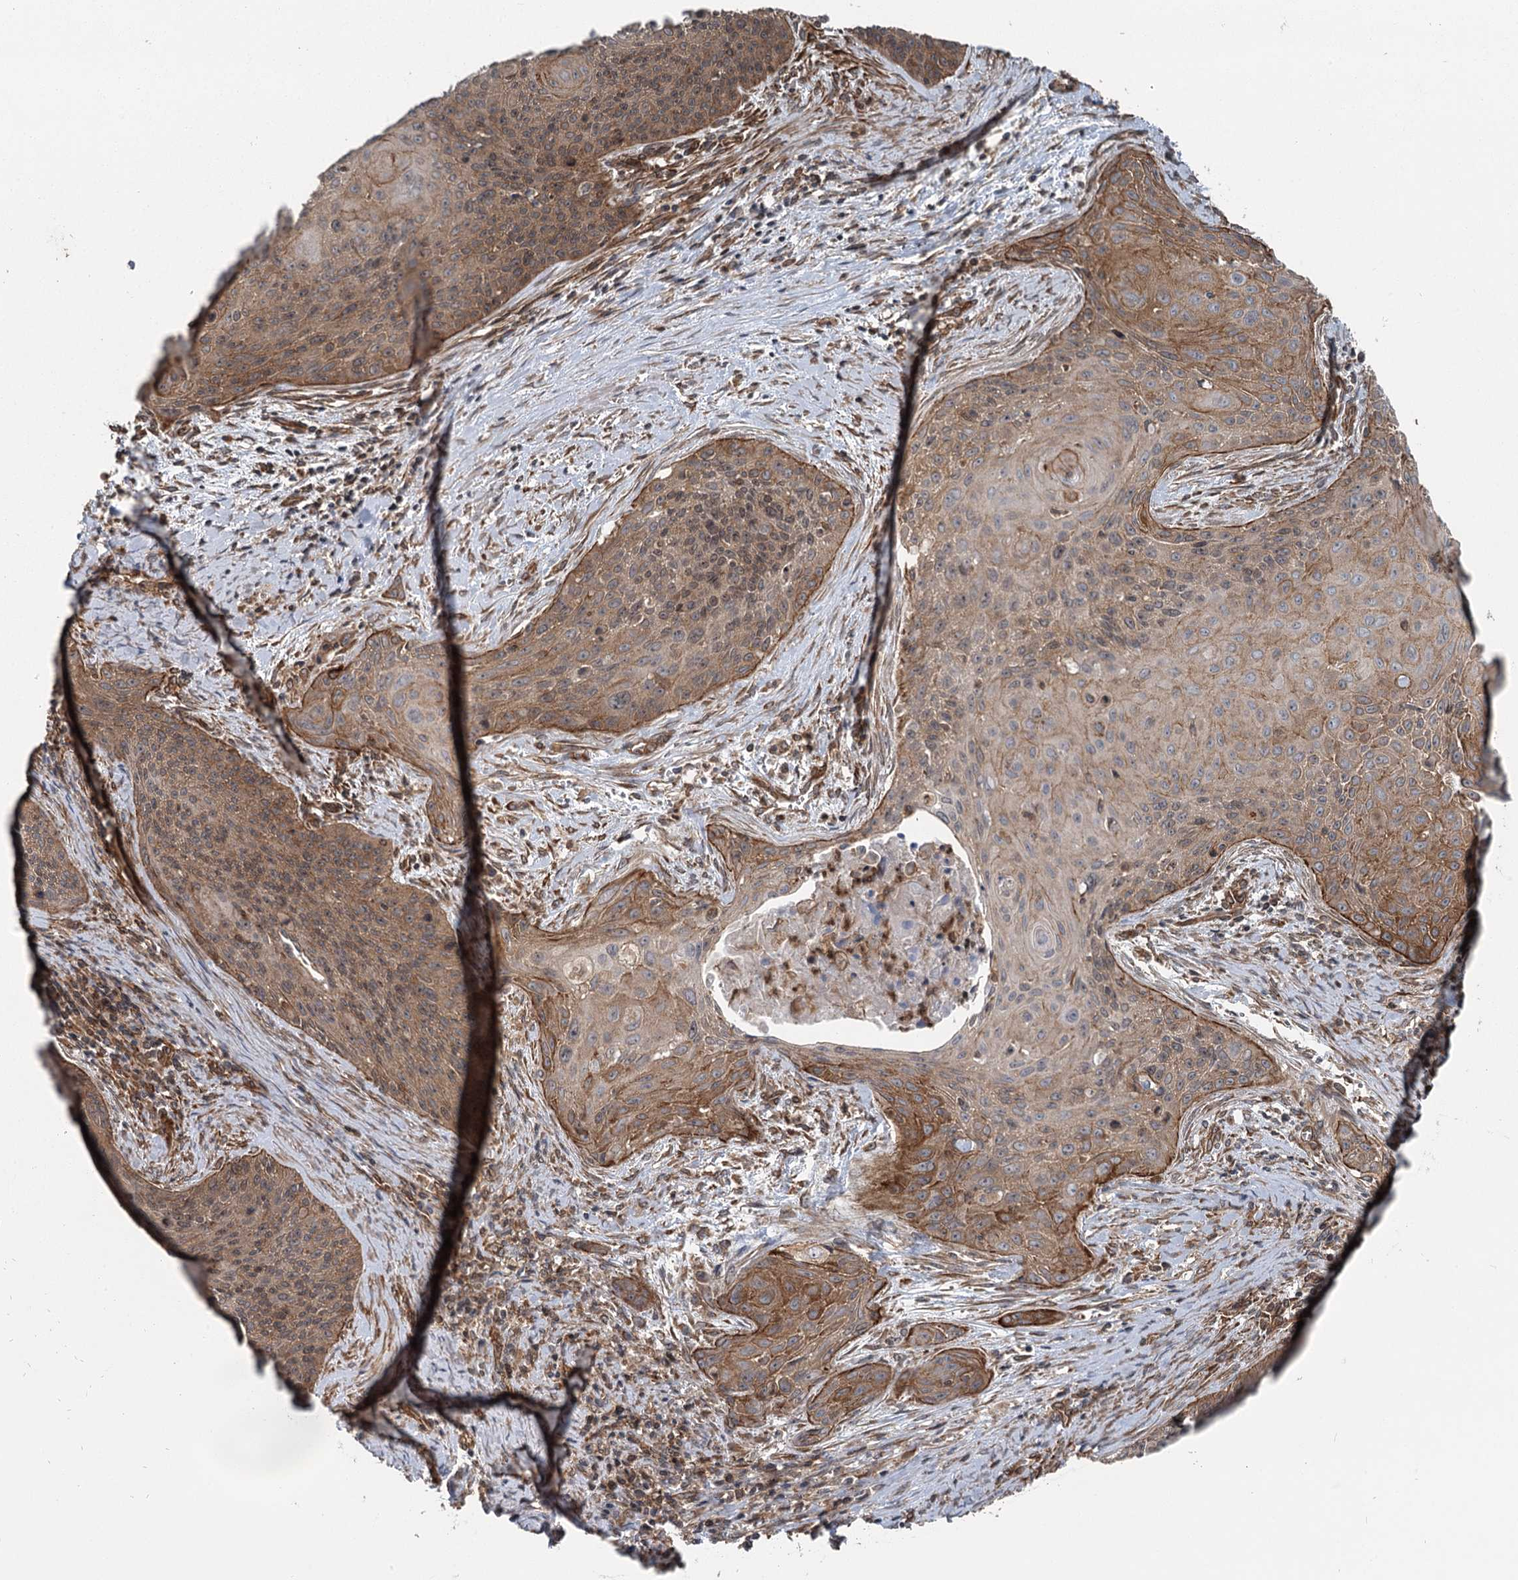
{"staining": {"intensity": "moderate", "quantity": ">75%", "location": "cytoplasmic/membranous"}, "tissue": "cervical cancer", "cell_type": "Tumor cells", "image_type": "cancer", "snomed": [{"axis": "morphology", "description": "Squamous cell carcinoma, NOS"}, {"axis": "topography", "description": "Cervix"}], "caption": "Immunohistochemical staining of cervical cancer demonstrates medium levels of moderate cytoplasmic/membranous protein expression in about >75% of tumor cells.", "gene": "IQSEC1", "patient": {"sex": "female", "age": 55}}